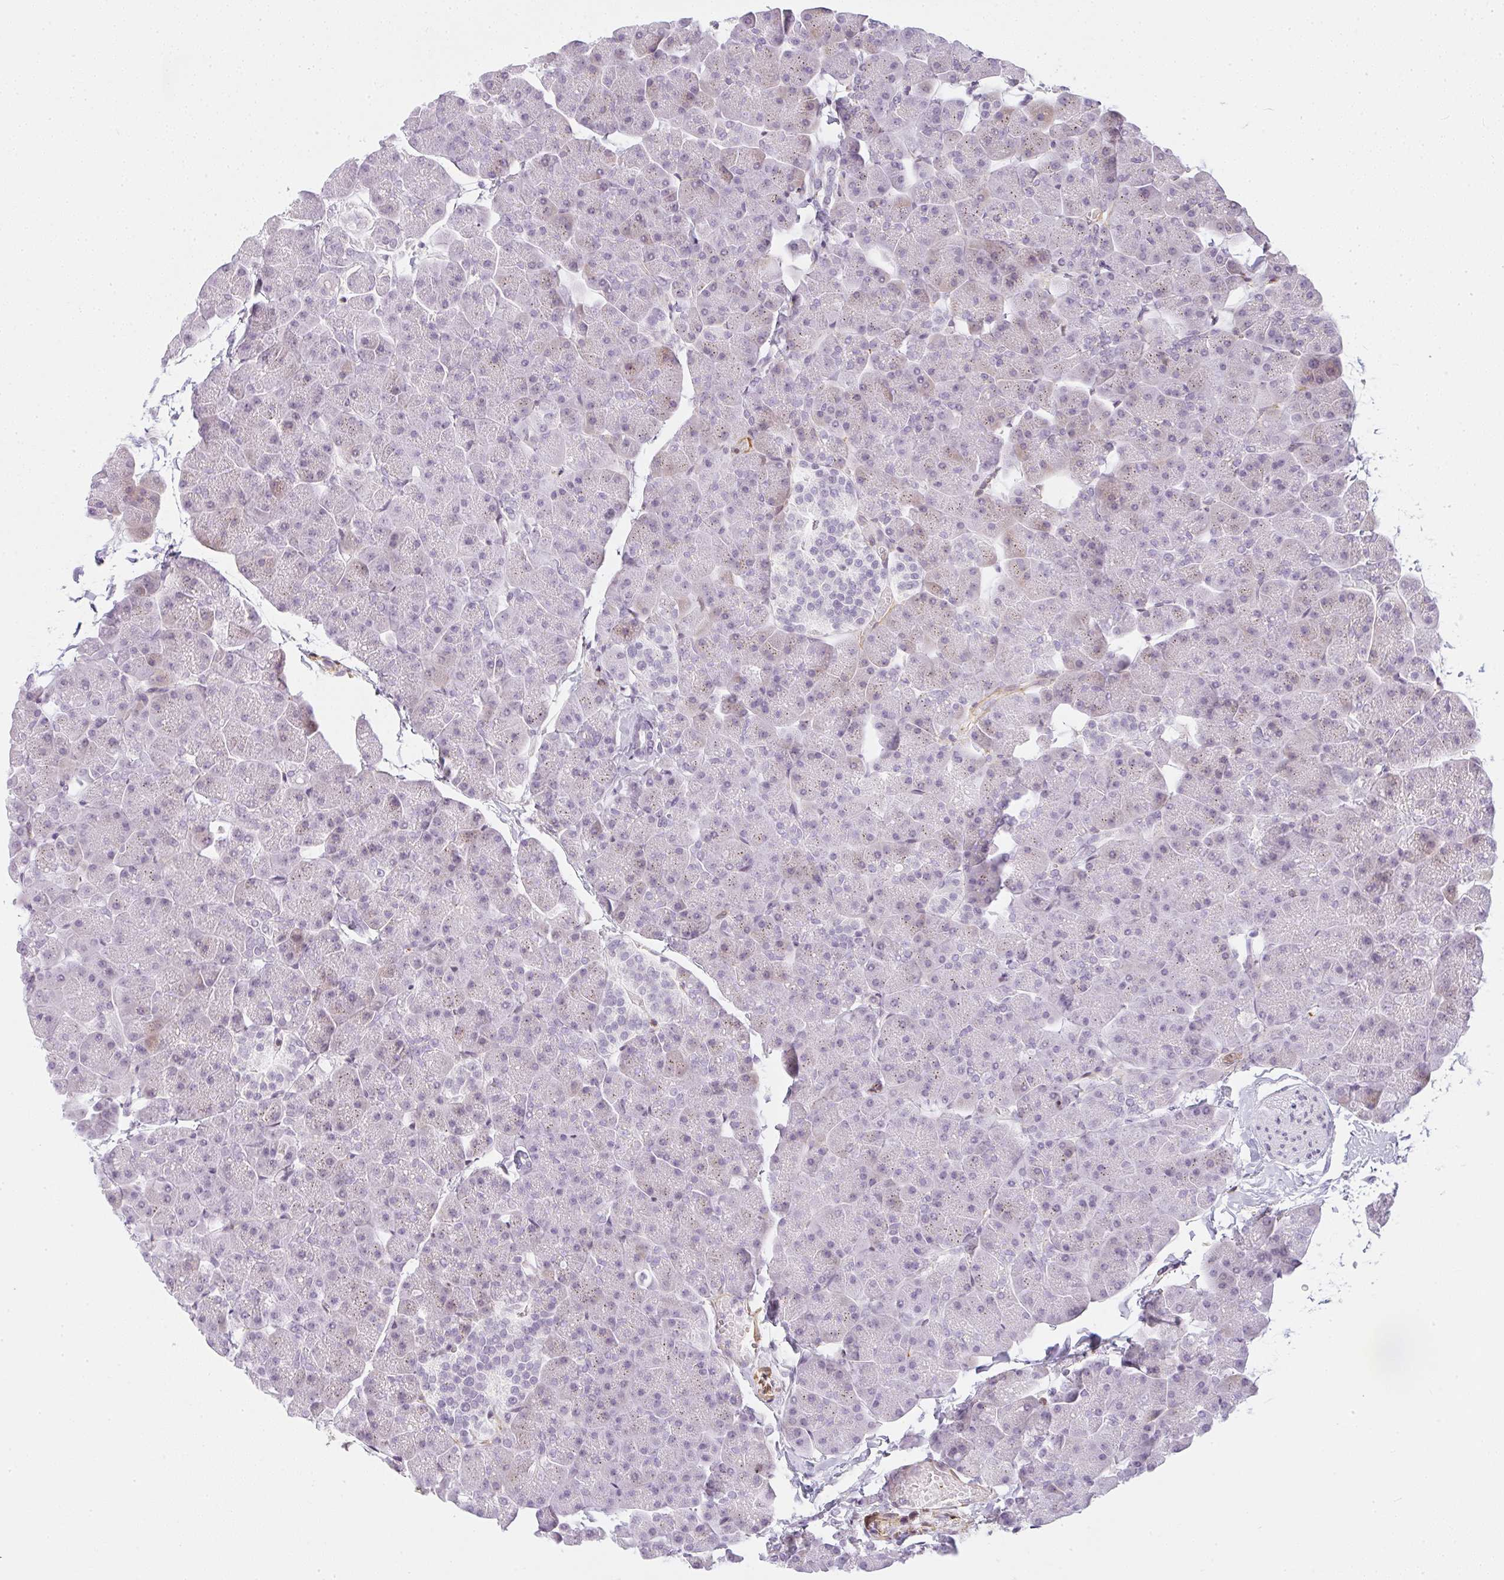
{"staining": {"intensity": "weak", "quantity": "<25%", "location": "cytoplasmic/membranous"}, "tissue": "pancreas", "cell_type": "Exocrine glandular cells", "image_type": "normal", "snomed": [{"axis": "morphology", "description": "Normal tissue, NOS"}, {"axis": "topography", "description": "Pancreas"}], "caption": "High magnification brightfield microscopy of unremarkable pancreas stained with DAB (brown) and counterstained with hematoxylin (blue): exocrine glandular cells show no significant expression.", "gene": "SULF1", "patient": {"sex": "male", "age": 35}}